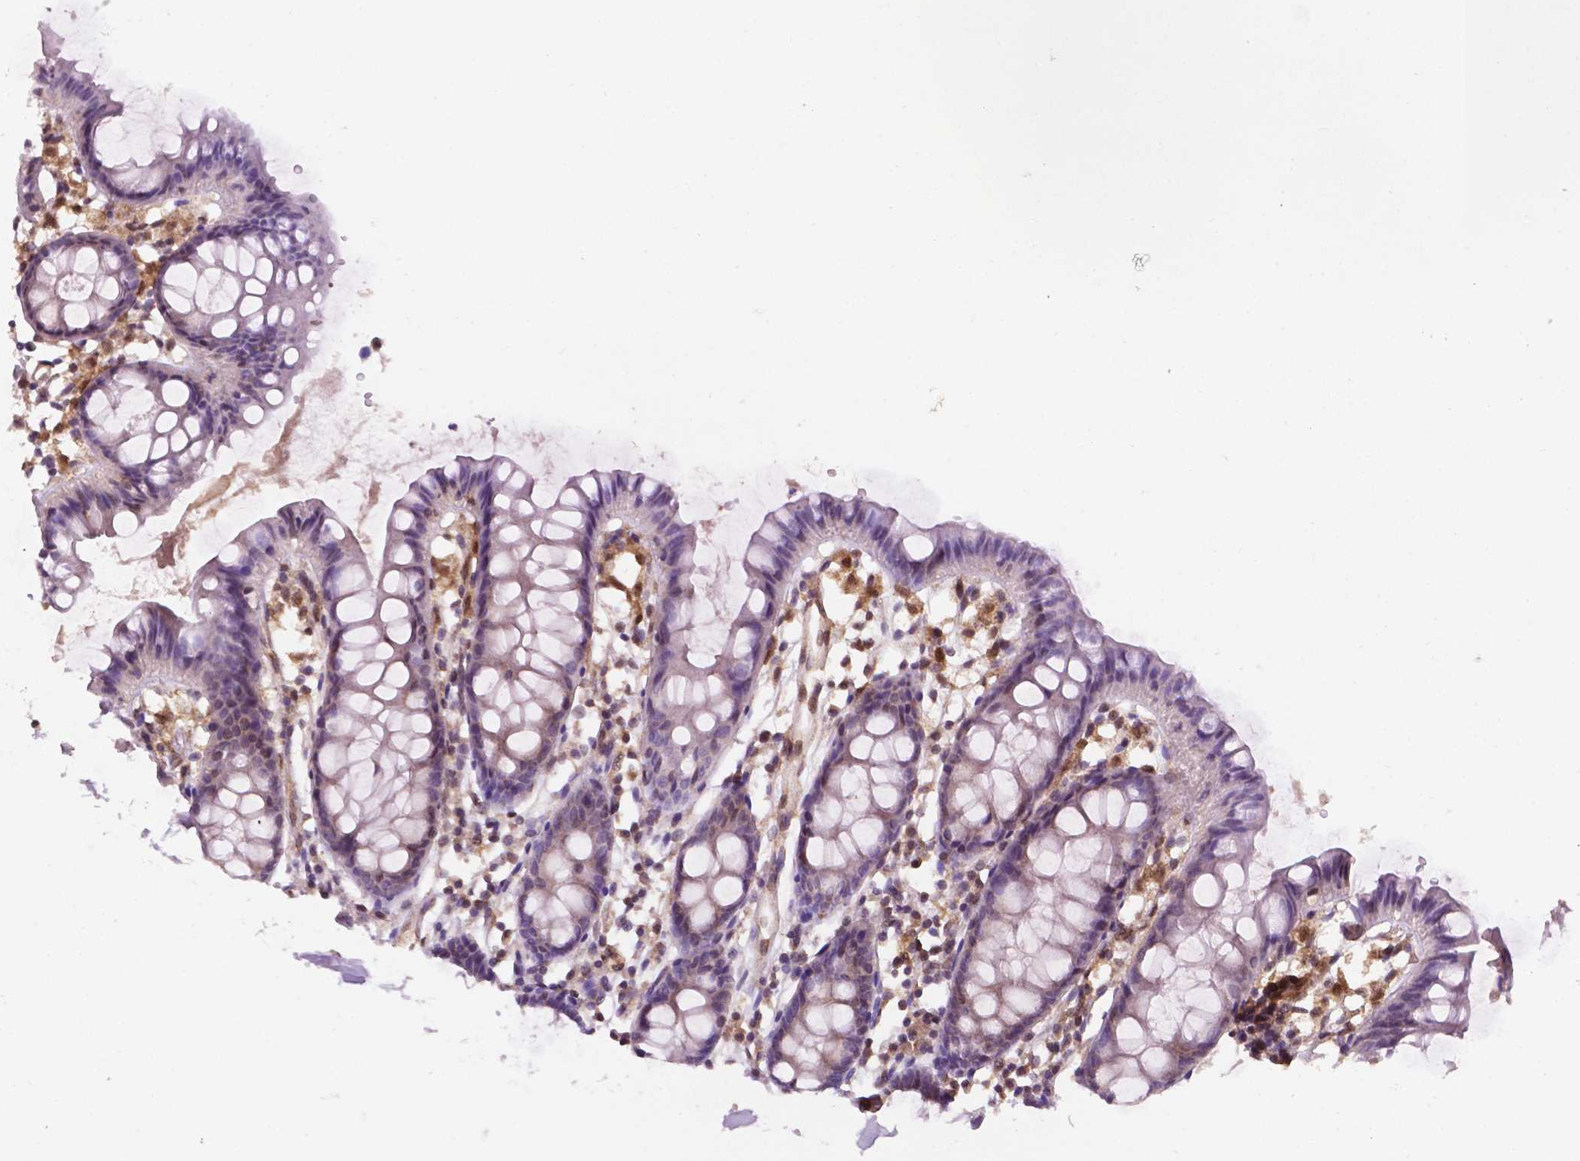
{"staining": {"intensity": "weak", "quantity": ">75%", "location": "cytoplasmic/membranous"}, "tissue": "colon", "cell_type": "Endothelial cells", "image_type": "normal", "snomed": [{"axis": "morphology", "description": "Normal tissue, NOS"}, {"axis": "topography", "description": "Colon"}], "caption": "Immunohistochemical staining of unremarkable colon exhibits weak cytoplasmic/membranous protein expression in approximately >75% of endothelial cells.", "gene": "UBE2L6", "patient": {"sex": "female", "age": 84}}